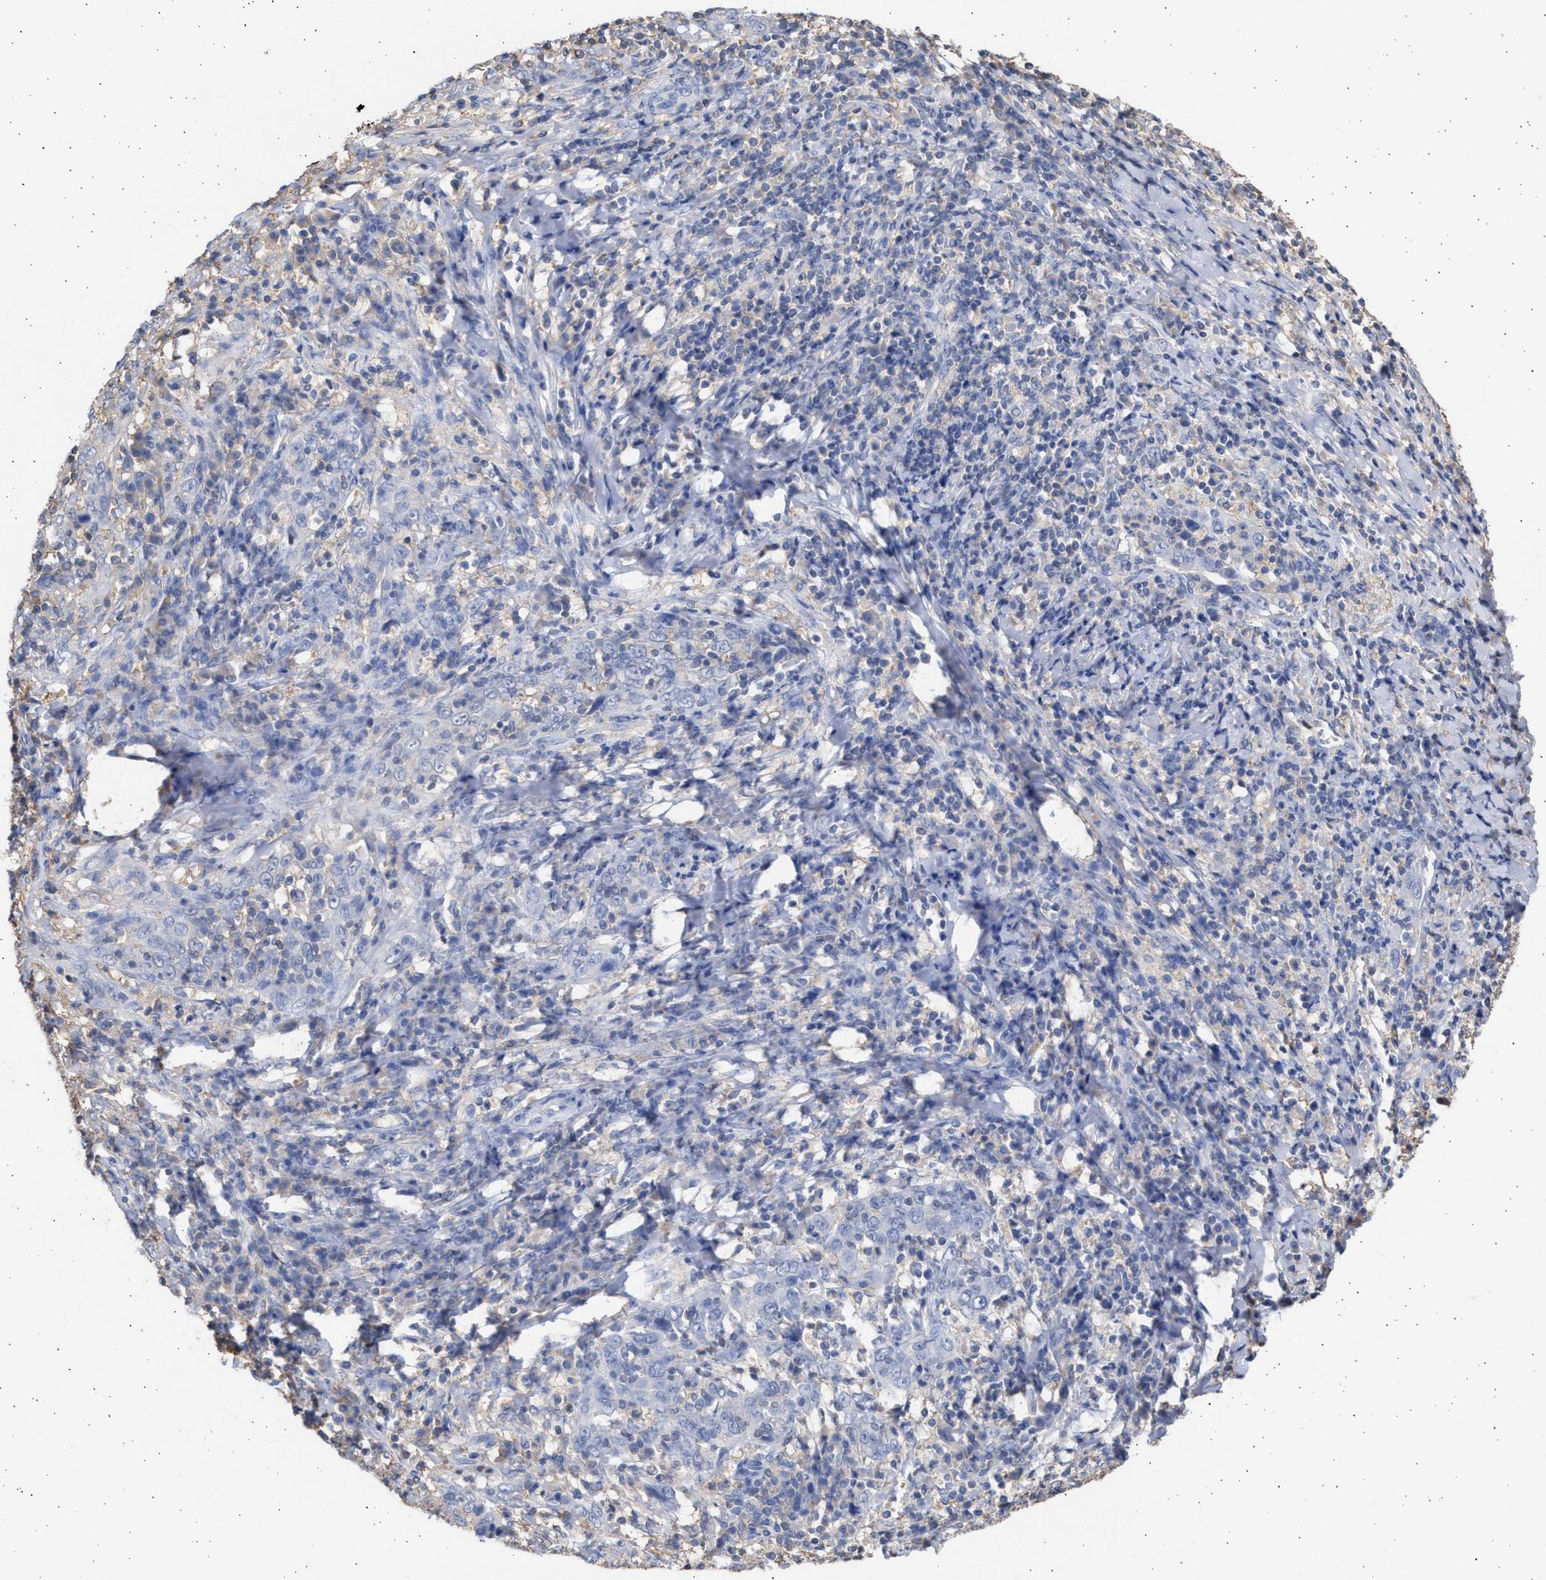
{"staining": {"intensity": "negative", "quantity": "none", "location": "none"}, "tissue": "cervical cancer", "cell_type": "Tumor cells", "image_type": "cancer", "snomed": [{"axis": "morphology", "description": "Squamous cell carcinoma, NOS"}, {"axis": "topography", "description": "Cervix"}], "caption": "This photomicrograph is of squamous cell carcinoma (cervical) stained with IHC to label a protein in brown with the nuclei are counter-stained blue. There is no expression in tumor cells.", "gene": "ALDOC", "patient": {"sex": "female", "age": 46}}